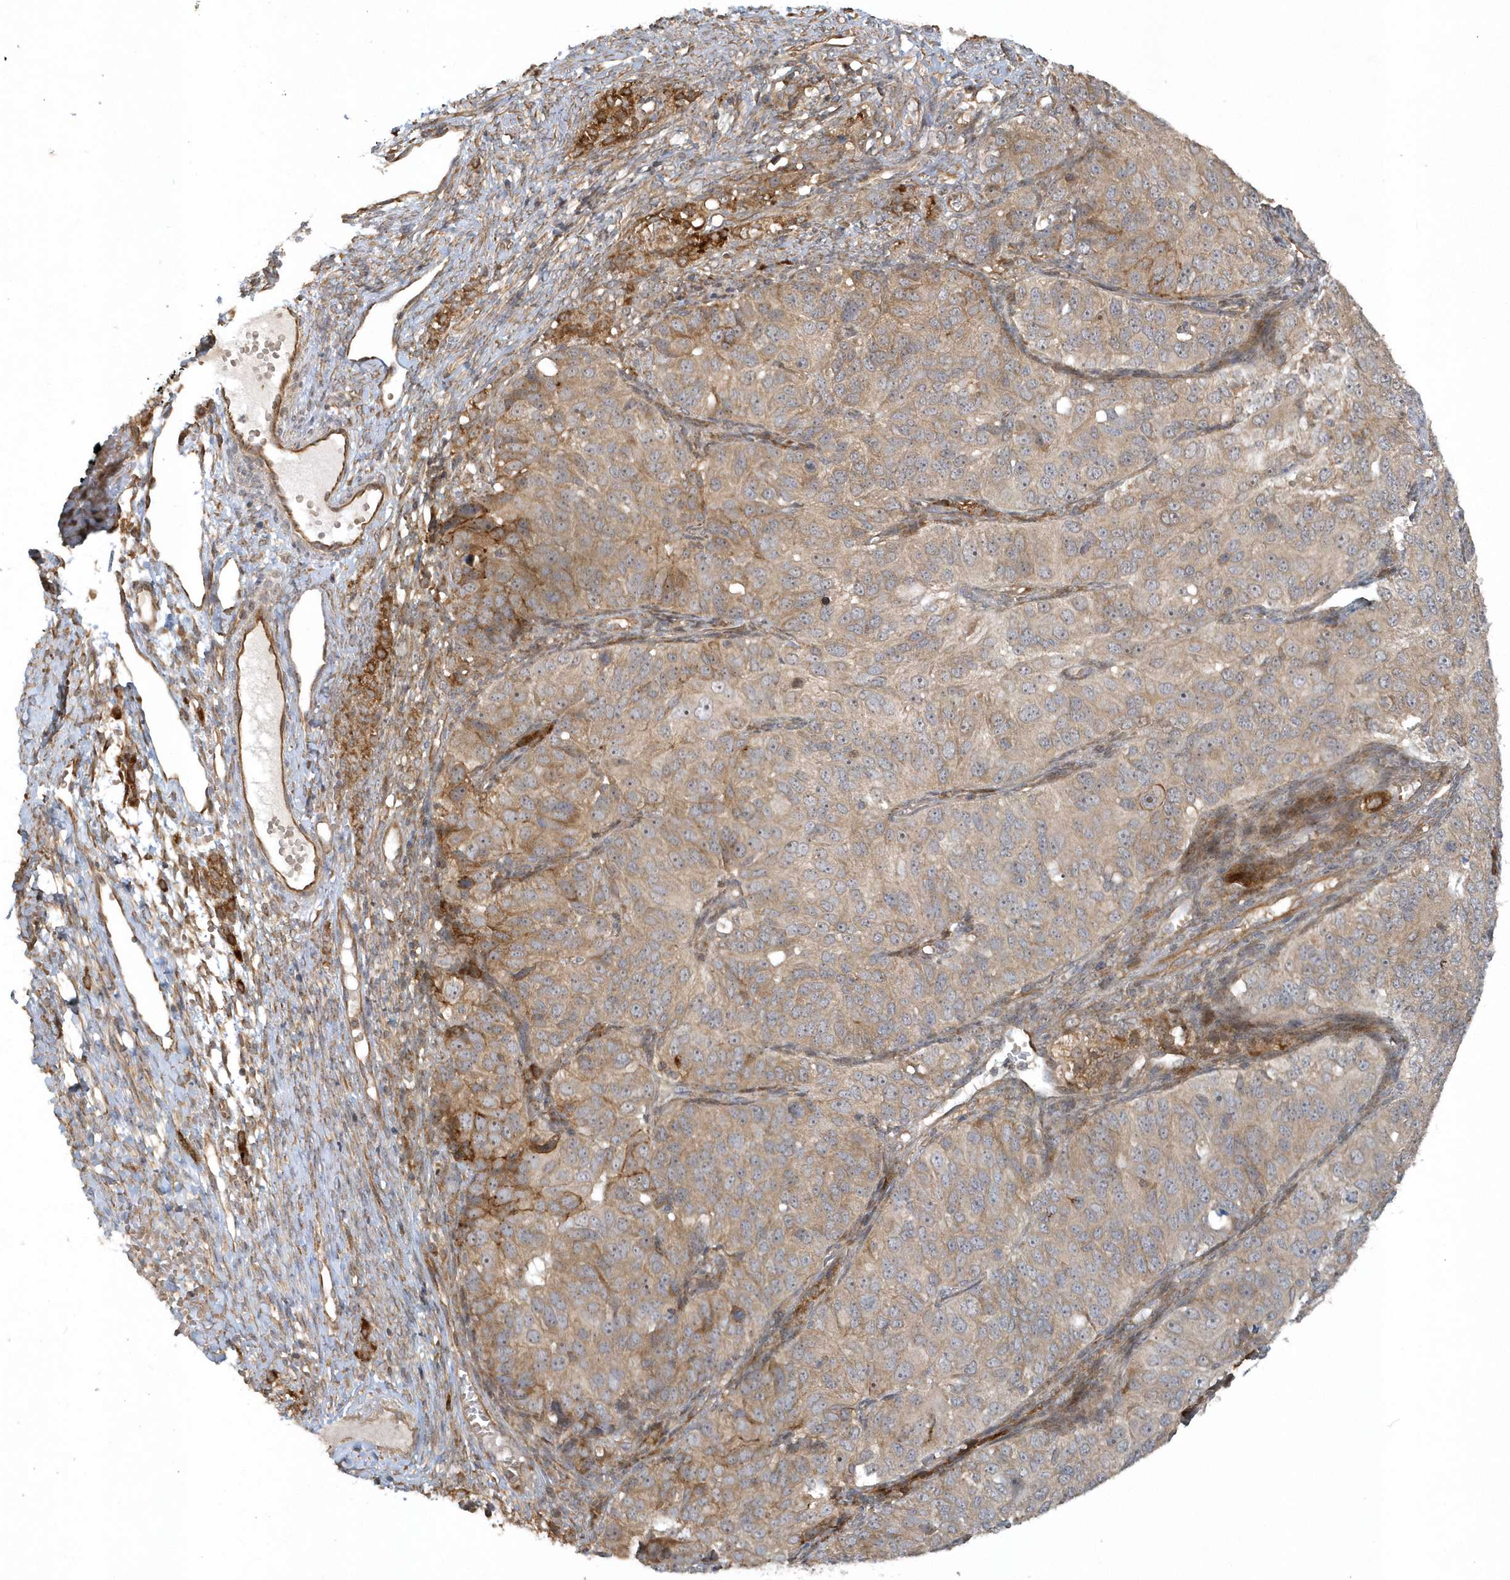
{"staining": {"intensity": "moderate", "quantity": "25%-75%", "location": "cytoplasmic/membranous"}, "tissue": "ovarian cancer", "cell_type": "Tumor cells", "image_type": "cancer", "snomed": [{"axis": "morphology", "description": "Carcinoma, endometroid"}, {"axis": "topography", "description": "Ovary"}], "caption": "The histopathology image shows a brown stain indicating the presence of a protein in the cytoplasmic/membranous of tumor cells in ovarian endometroid carcinoma. The staining was performed using DAB, with brown indicating positive protein expression. Nuclei are stained blue with hematoxylin.", "gene": "THG1L", "patient": {"sex": "female", "age": 51}}